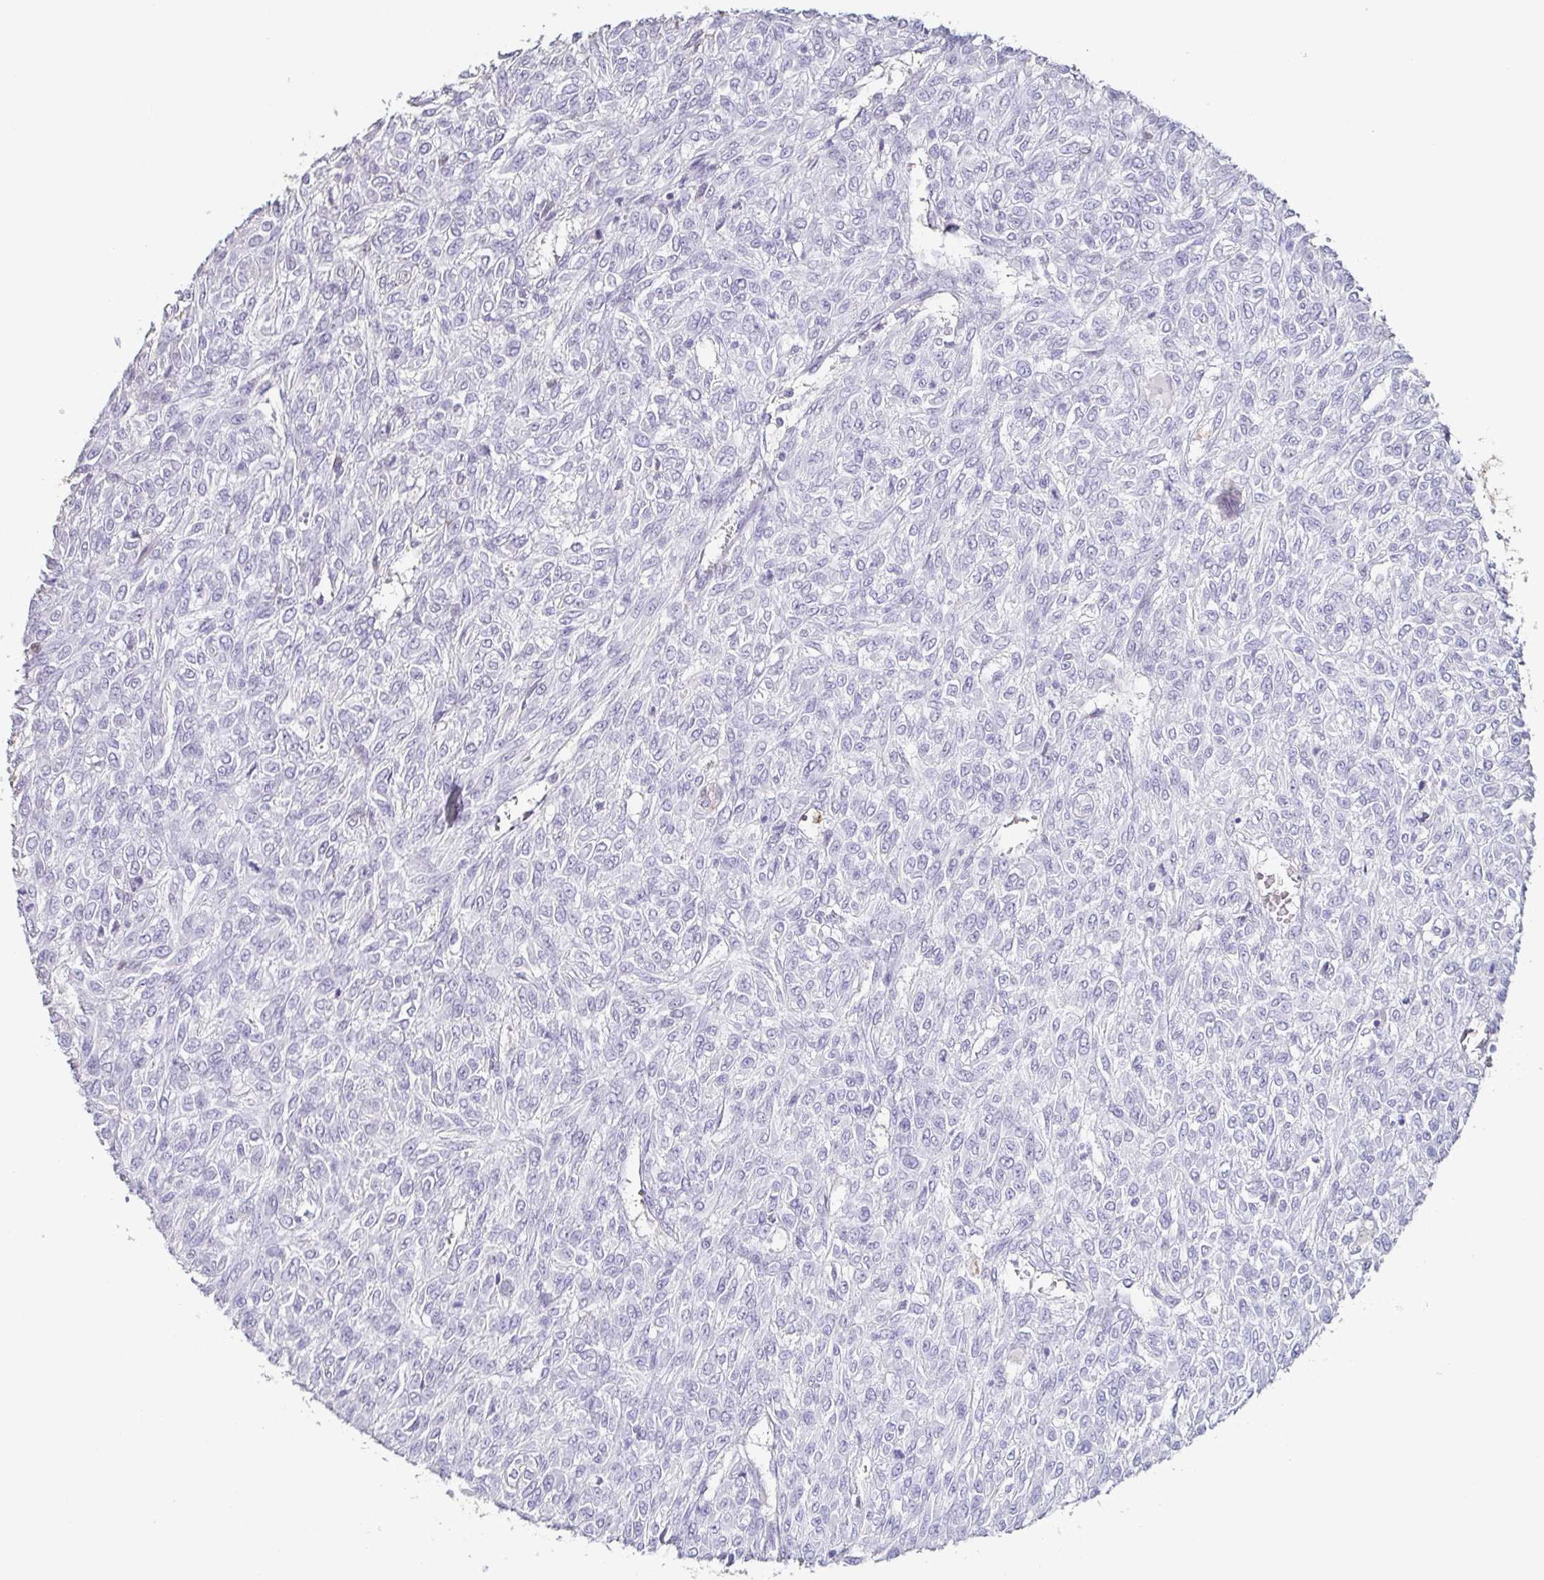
{"staining": {"intensity": "negative", "quantity": "none", "location": "none"}, "tissue": "renal cancer", "cell_type": "Tumor cells", "image_type": "cancer", "snomed": [{"axis": "morphology", "description": "Adenocarcinoma, NOS"}, {"axis": "topography", "description": "Kidney"}], "caption": "DAB immunohistochemical staining of human adenocarcinoma (renal) displays no significant staining in tumor cells.", "gene": "BPIFA2", "patient": {"sex": "male", "age": 58}}